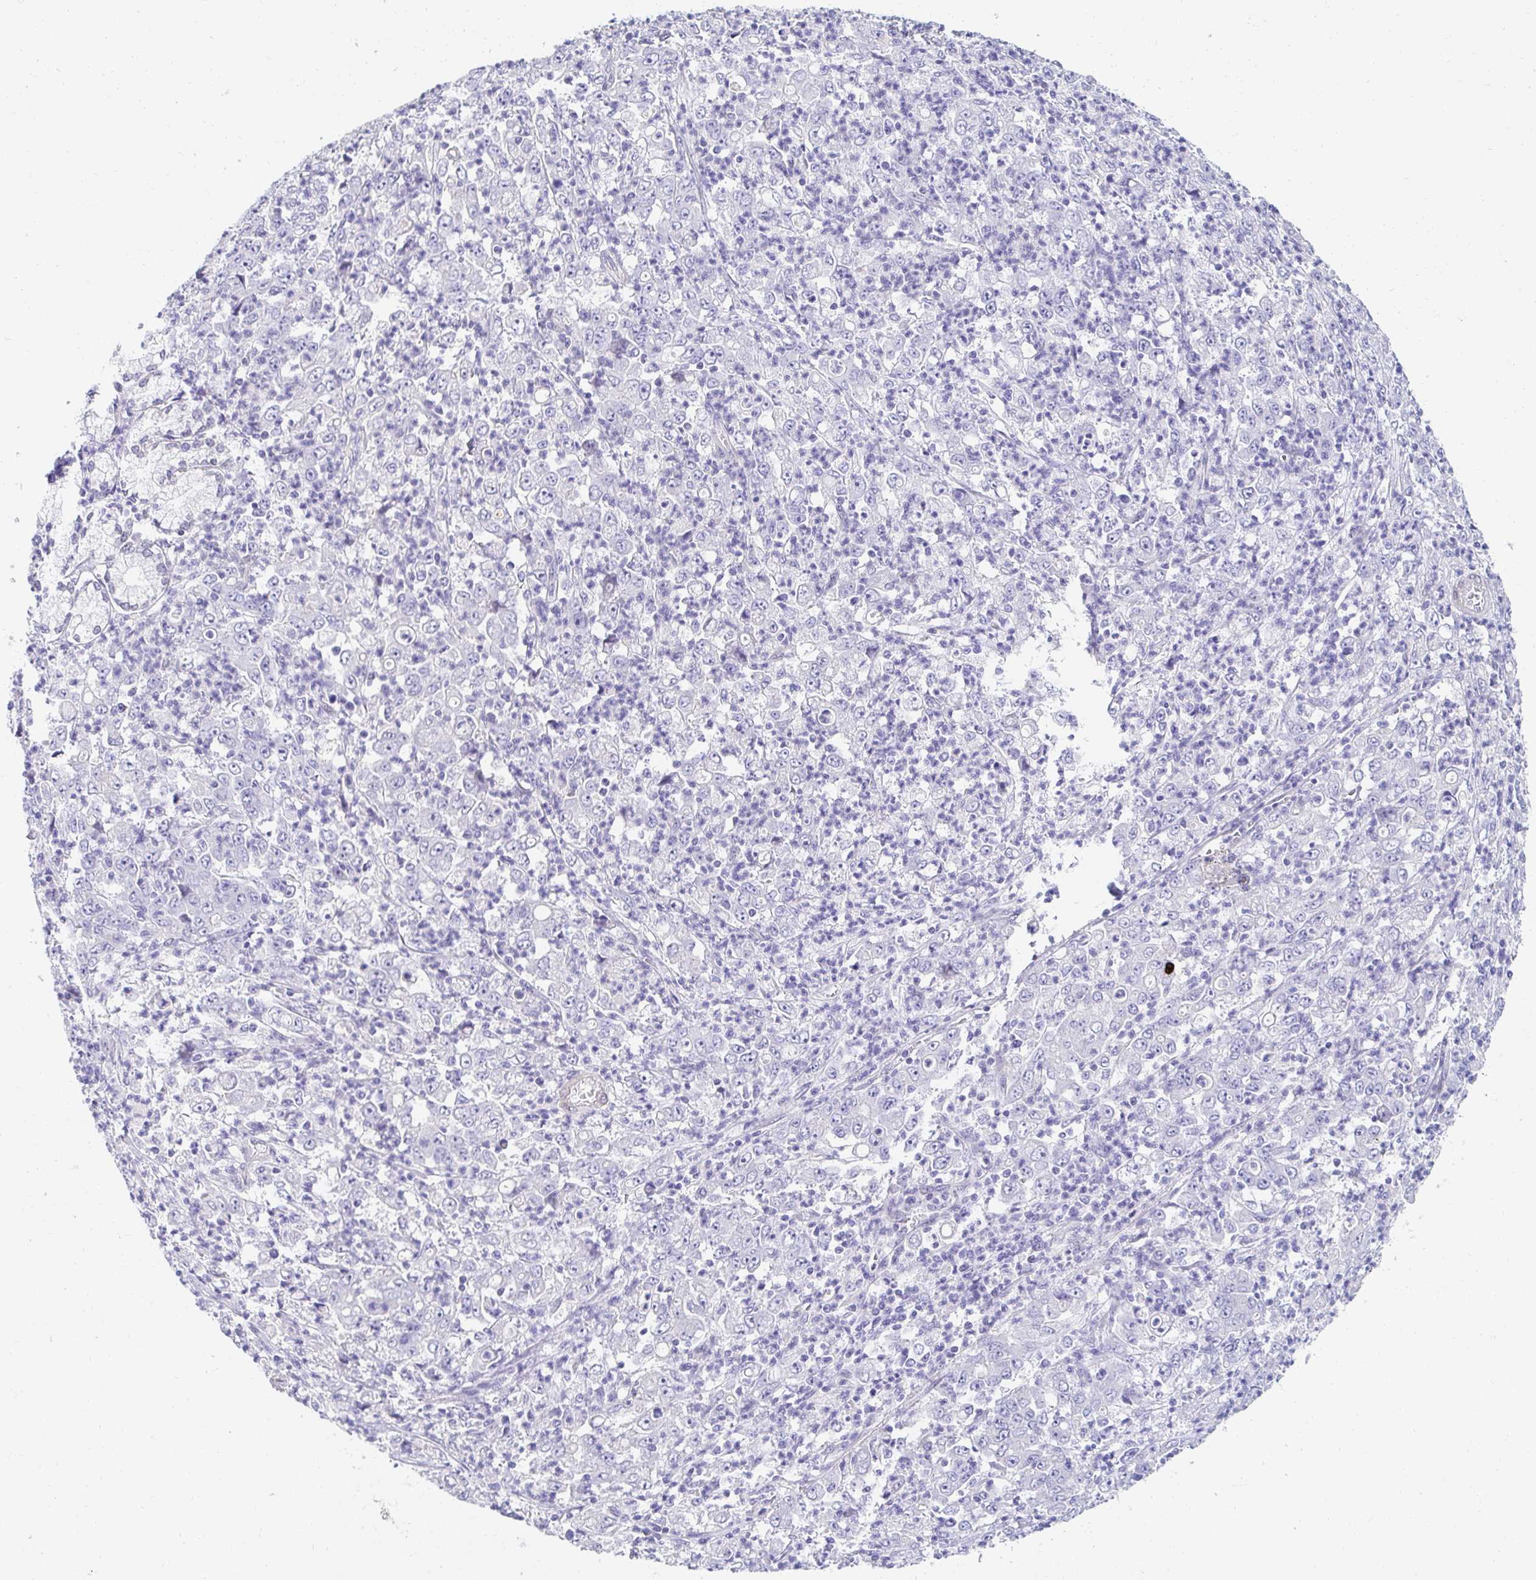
{"staining": {"intensity": "negative", "quantity": "none", "location": "none"}, "tissue": "stomach cancer", "cell_type": "Tumor cells", "image_type": "cancer", "snomed": [{"axis": "morphology", "description": "Adenocarcinoma, NOS"}, {"axis": "topography", "description": "Stomach, lower"}], "caption": "A photomicrograph of stomach cancer stained for a protein demonstrates no brown staining in tumor cells.", "gene": "AKAP14", "patient": {"sex": "female", "age": 71}}